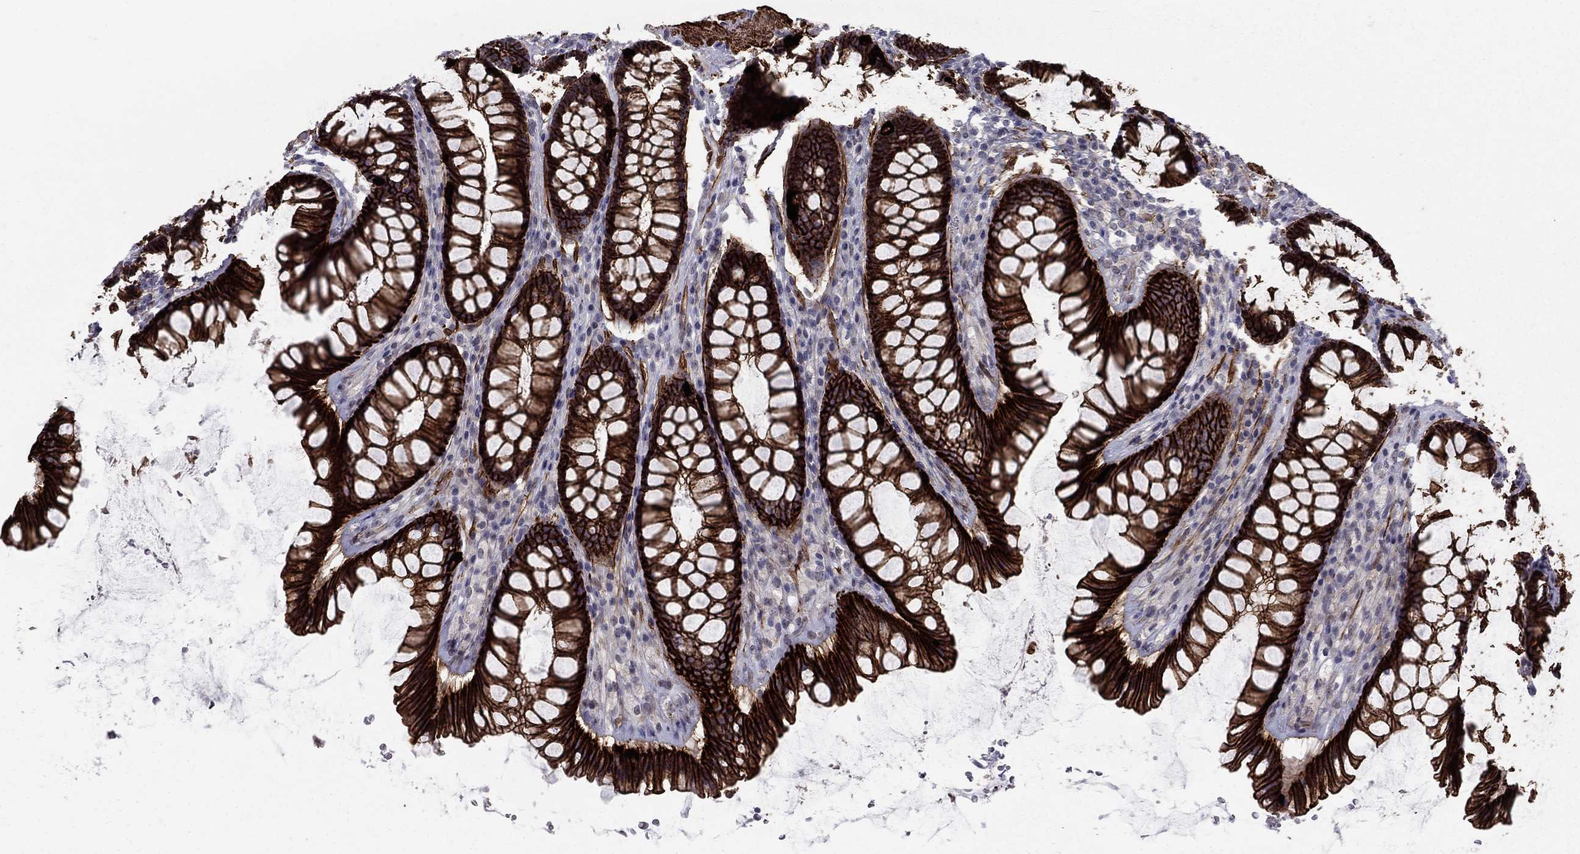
{"staining": {"intensity": "strong", "quantity": ">75%", "location": "cytoplasmic/membranous"}, "tissue": "rectum", "cell_type": "Glandular cells", "image_type": "normal", "snomed": [{"axis": "morphology", "description": "Normal tissue, NOS"}, {"axis": "topography", "description": "Rectum"}], "caption": "A brown stain labels strong cytoplasmic/membranous positivity of a protein in glandular cells of benign human rectum.", "gene": "KRBA1", "patient": {"sex": "male", "age": 72}}